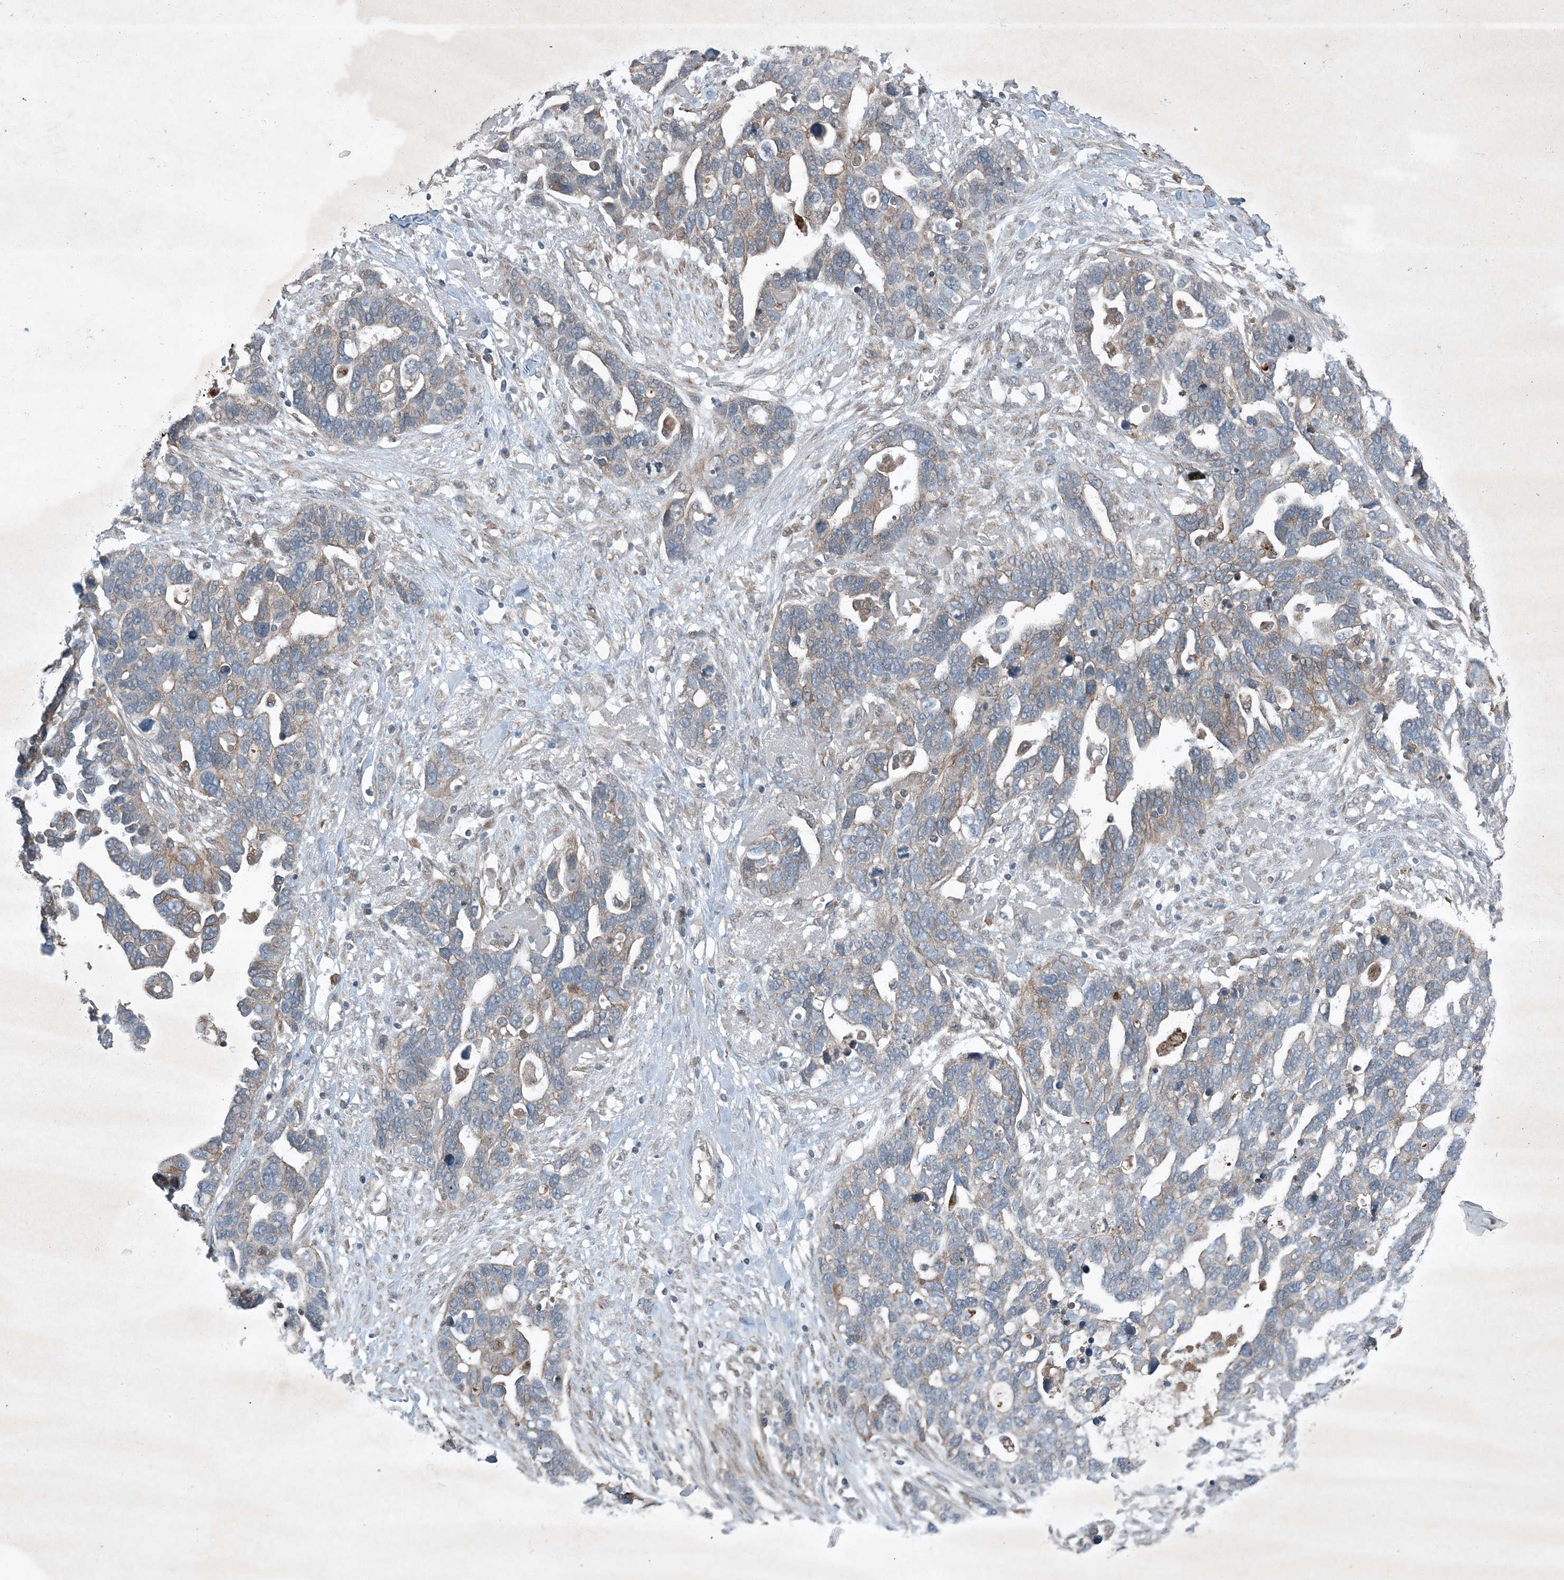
{"staining": {"intensity": "weak", "quantity": "25%-75%", "location": "cytoplasmic/membranous"}, "tissue": "ovarian cancer", "cell_type": "Tumor cells", "image_type": "cancer", "snomed": [{"axis": "morphology", "description": "Cystadenocarcinoma, serous, NOS"}, {"axis": "topography", "description": "Ovary"}], "caption": "Immunohistochemistry of human ovarian serous cystadenocarcinoma demonstrates low levels of weak cytoplasmic/membranous expression in about 25%-75% of tumor cells.", "gene": "MDN1", "patient": {"sex": "female", "age": 54}}